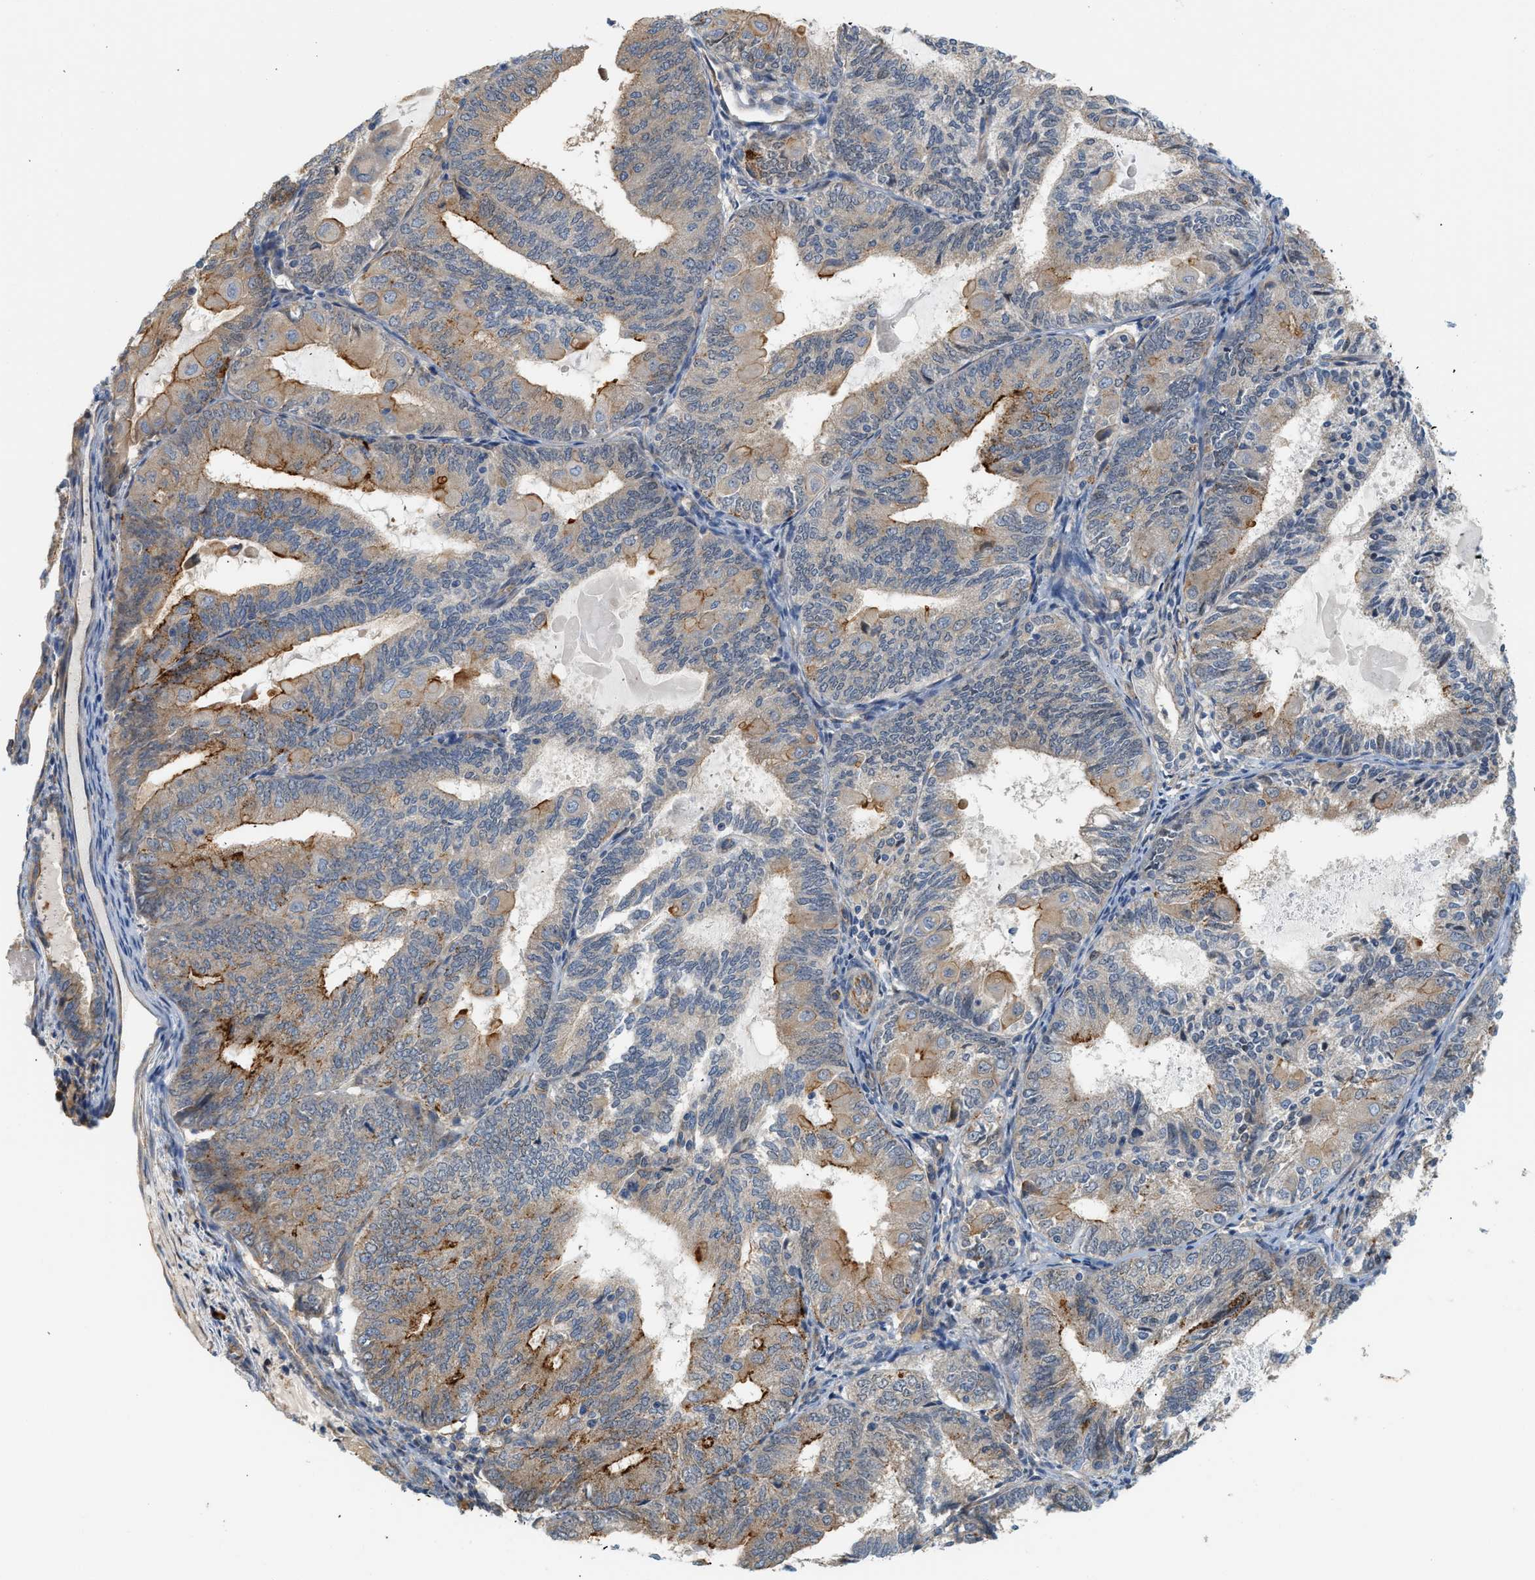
{"staining": {"intensity": "moderate", "quantity": "25%-75%", "location": "cytoplasmic/membranous"}, "tissue": "endometrial cancer", "cell_type": "Tumor cells", "image_type": "cancer", "snomed": [{"axis": "morphology", "description": "Adenocarcinoma, NOS"}, {"axis": "topography", "description": "Endometrium"}], "caption": "Immunohistochemical staining of human endometrial adenocarcinoma shows medium levels of moderate cytoplasmic/membranous protein positivity in about 25%-75% of tumor cells.", "gene": "CTXN1", "patient": {"sex": "female", "age": 81}}